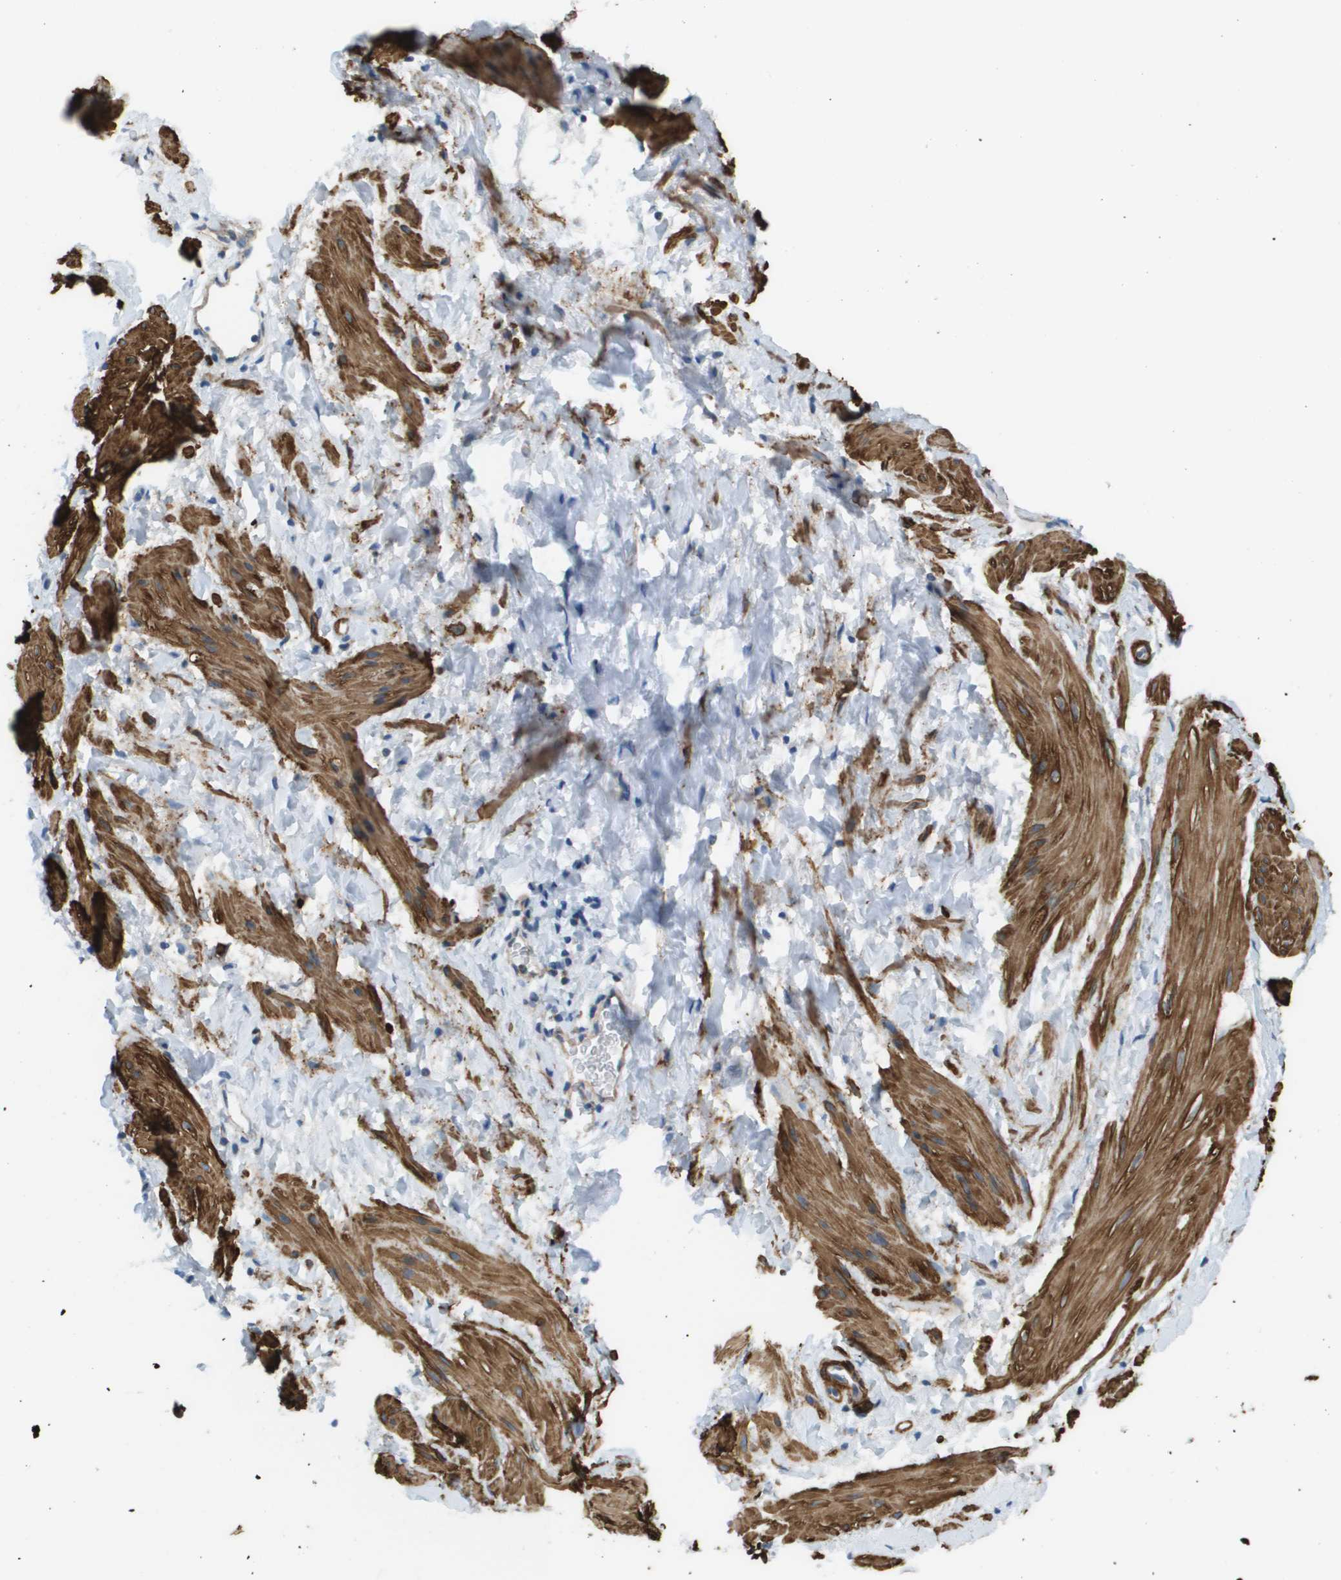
{"staining": {"intensity": "moderate", "quantity": ">75%", "location": "cytoplasmic/membranous"}, "tissue": "smooth muscle", "cell_type": "Smooth muscle cells", "image_type": "normal", "snomed": [{"axis": "morphology", "description": "Normal tissue, NOS"}, {"axis": "topography", "description": "Smooth muscle"}], "caption": "An image showing moderate cytoplasmic/membranous expression in approximately >75% of smooth muscle cells in normal smooth muscle, as visualized by brown immunohistochemical staining.", "gene": "MYH11", "patient": {"sex": "male", "age": 16}}